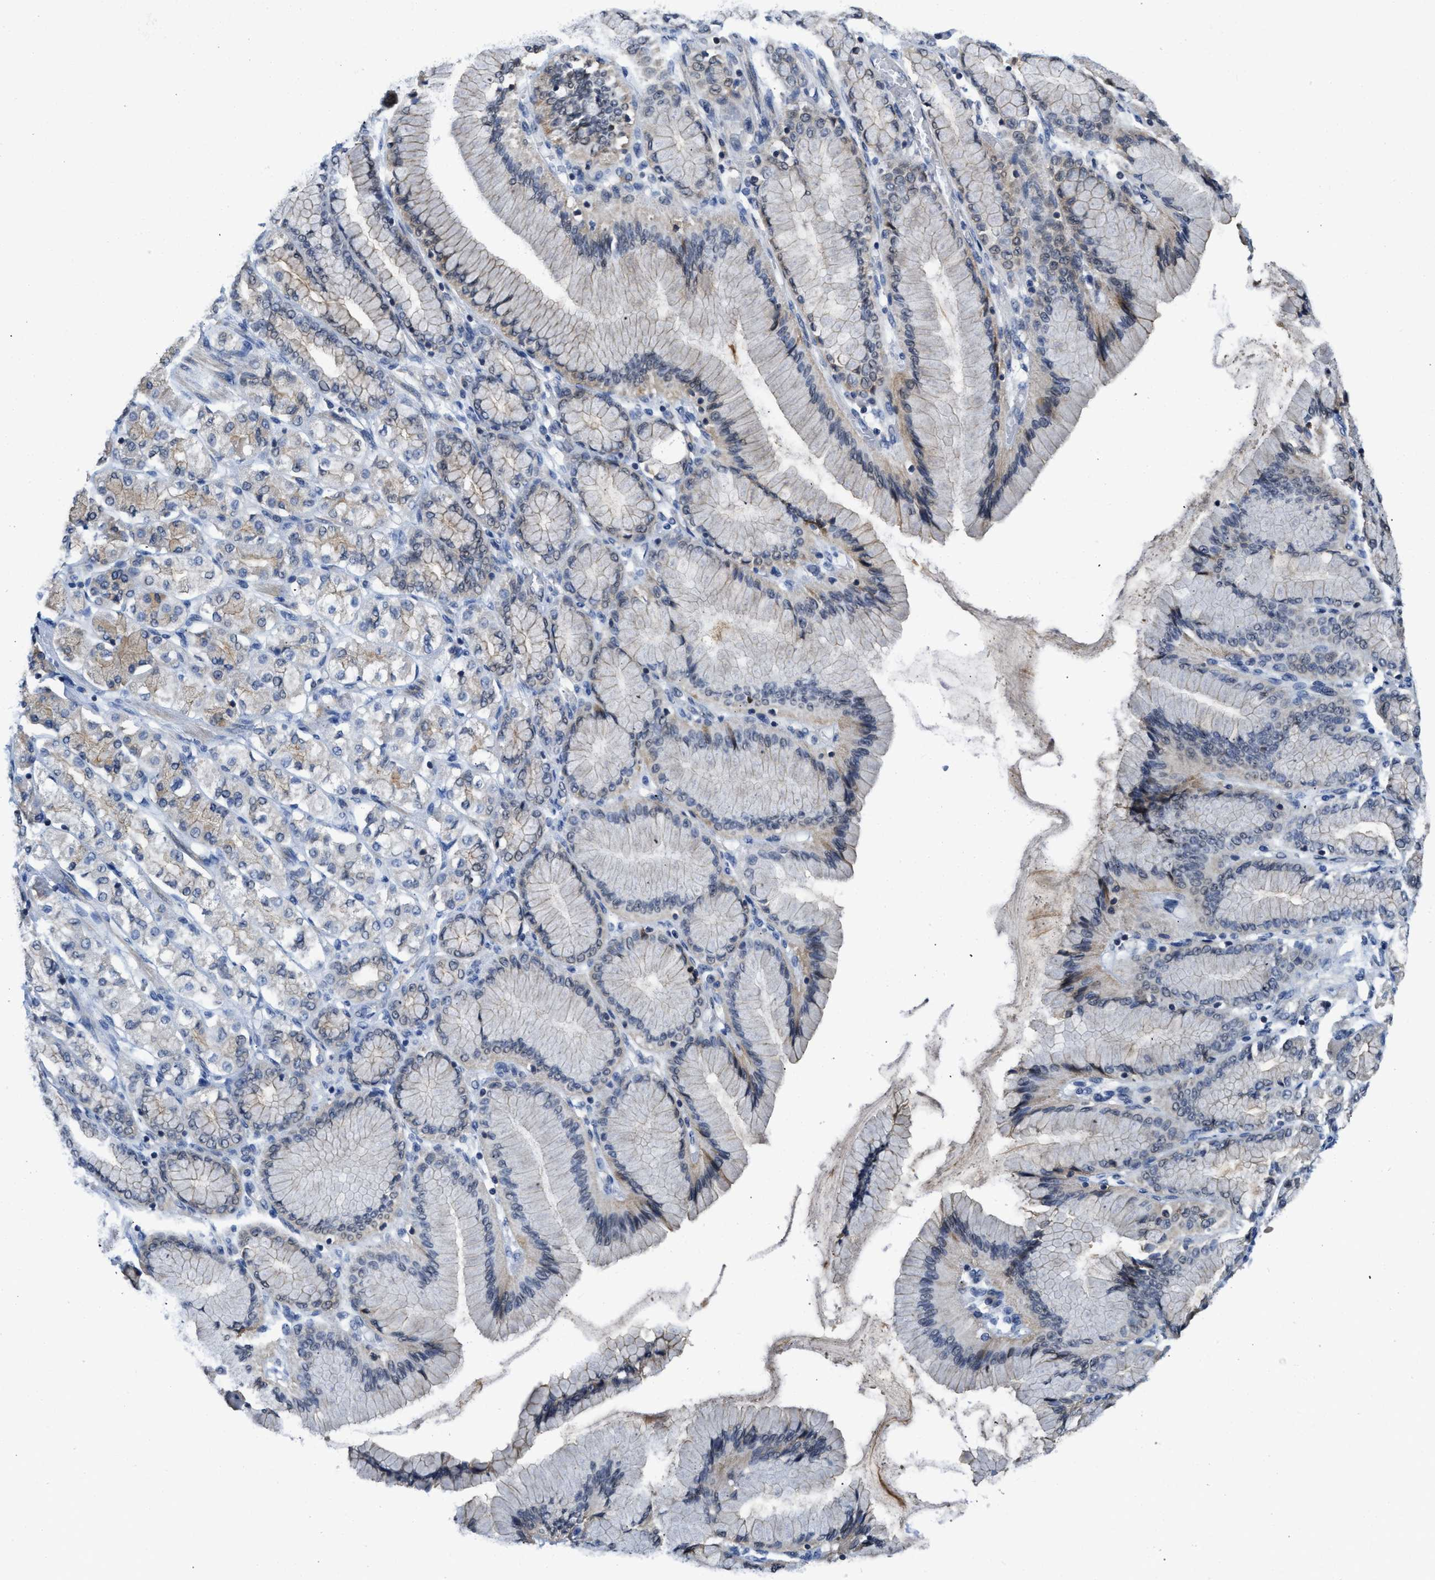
{"staining": {"intensity": "weak", "quantity": "25%-75%", "location": "cytoplasmic/membranous"}, "tissue": "stomach cancer", "cell_type": "Tumor cells", "image_type": "cancer", "snomed": [{"axis": "morphology", "description": "Adenocarcinoma, NOS"}, {"axis": "topography", "description": "Stomach"}], "caption": "Human stomach adenocarcinoma stained with a brown dye reveals weak cytoplasmic/membranous positive positivity in about 25%-75% of tumor cells.", "gene": "TES", "patient": {"sex": "female", "age": 65}}